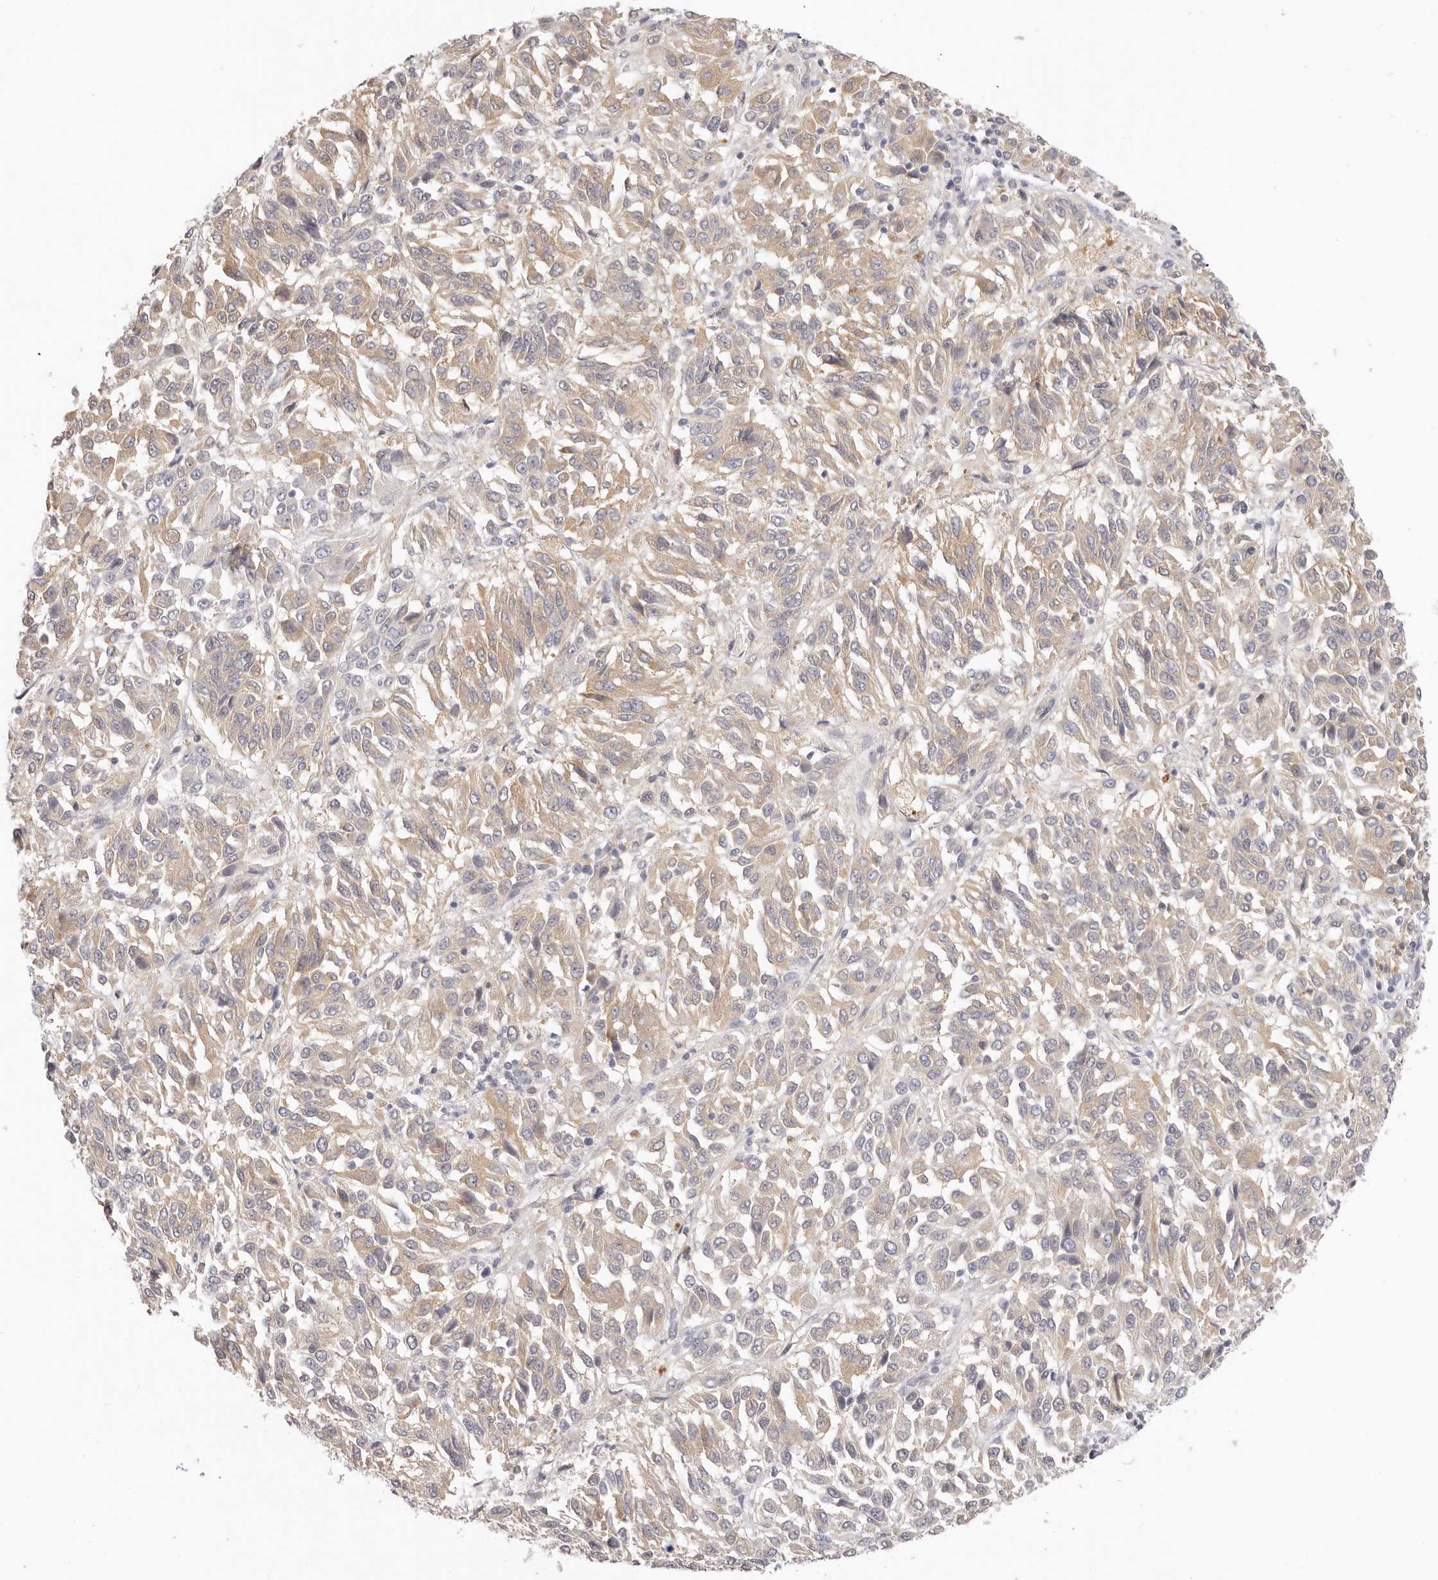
{"staining": {"intensity": "weak", "quantity": "25%-75%", "location": "cytoplasmic/membranous"}, "tissue": "melanoma", "cell_type": "Tumor cells", "image_type": "cancer", "snomed": [{"axis": "morphology", "description": "Malignant melanoma, Metastatic site"}, {"axis": "topography", "description": "Lung"}], "caption": "About 25%-75% of tumor cells in malignant melanoma (metastatic site) demonstrate weak cytoplasmic/membranous protein positivity as visualized by brown immunohistochemical staining.", "gene": "GGPS1", "patient": {"sex": "male", "age": 64}}